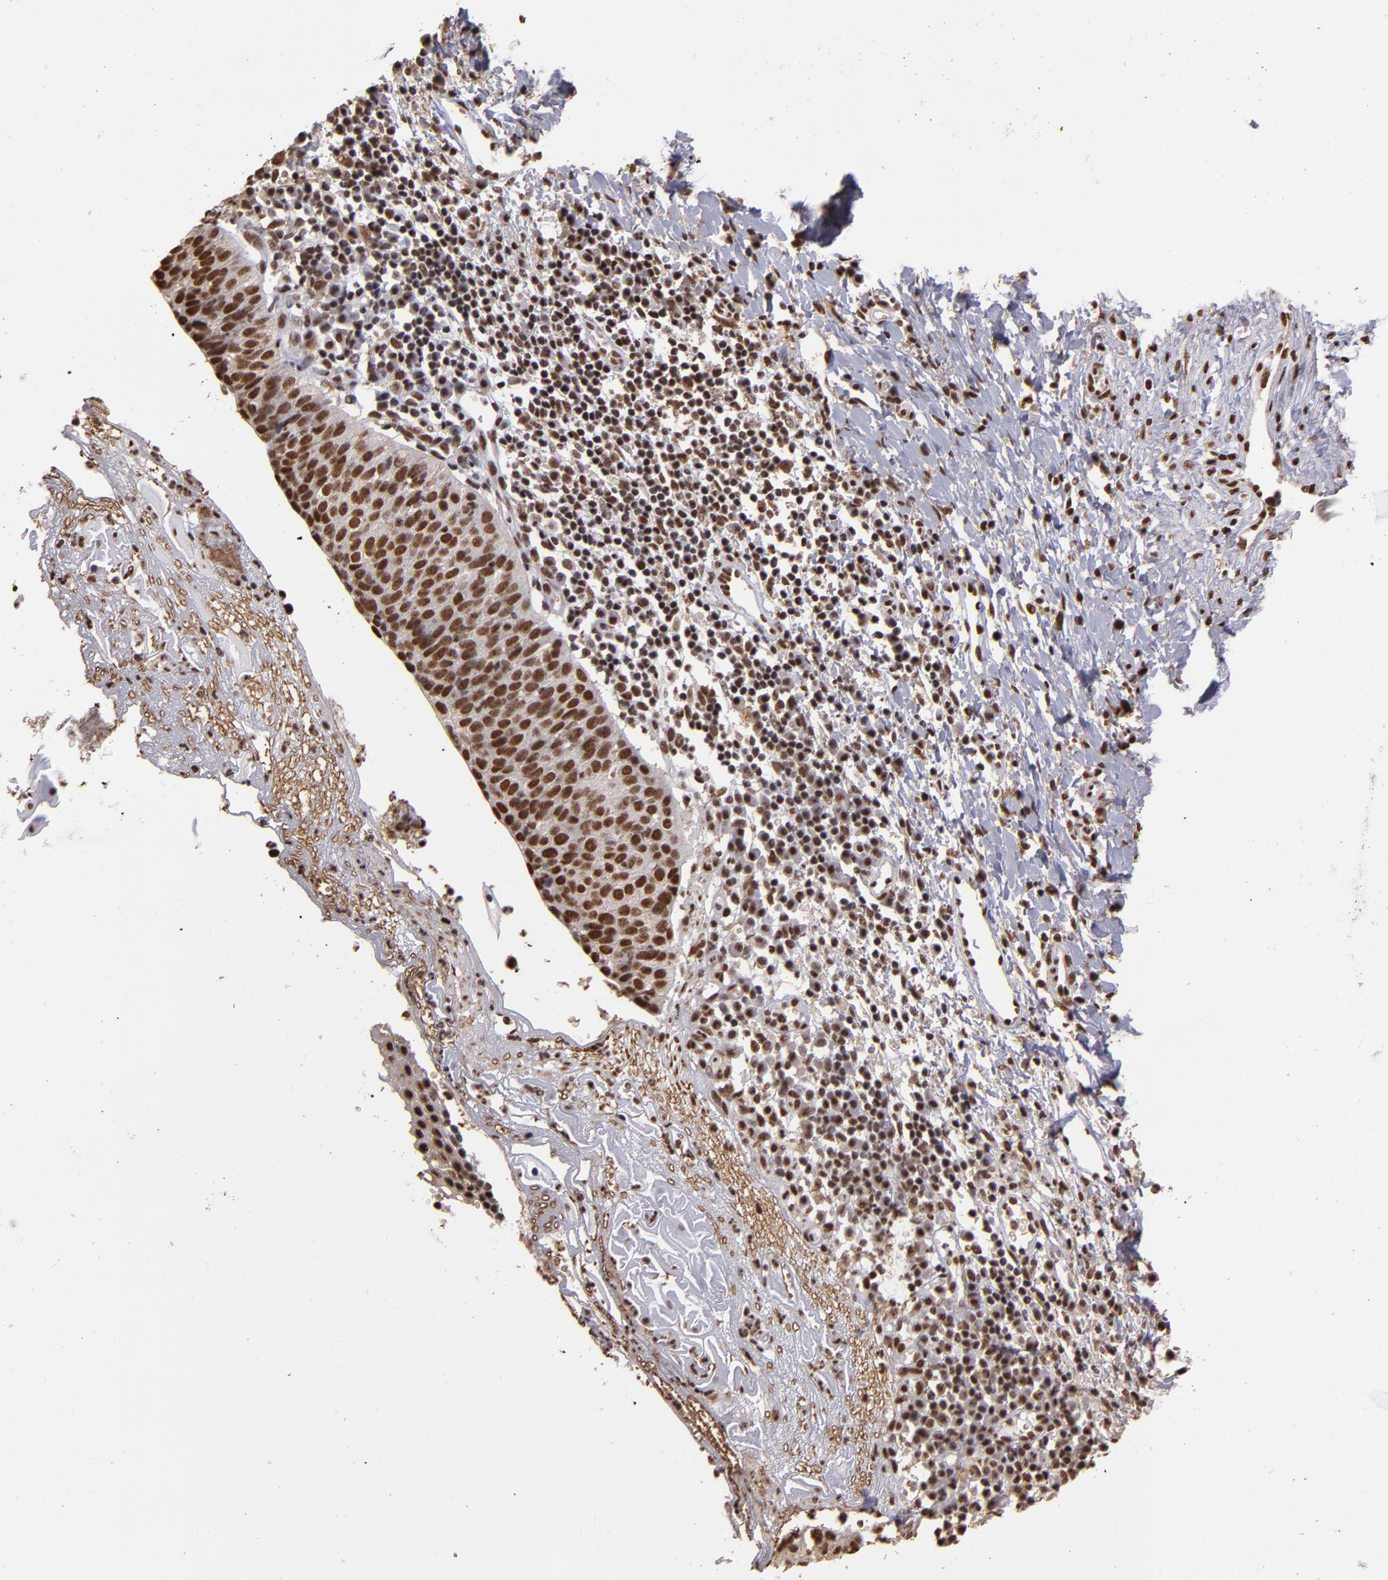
{"staining": {"intensity": "moderate", "quantity": ">75%", "location": "nuclear"}, "tissue": "cervical cancer", "cell_type": "Tumor cells", "image_type": "cancer", "snomed": [{"axis": "morphology", "description": "Normal tissue, NOS"}, {"axis": "morphology", "description": "Squamous cell carcinoma, NOS"}, {"axis": "topography", "description": "Cervix"}], "caption": "Immunohistochemical staining of human cervical squamous cell carcinoma displays medium levels of moderate nuclear protein positivity in approximately >75% of tumor cells.", "gene": "SP1", "patient": {"sex": "female", "age": 39}}